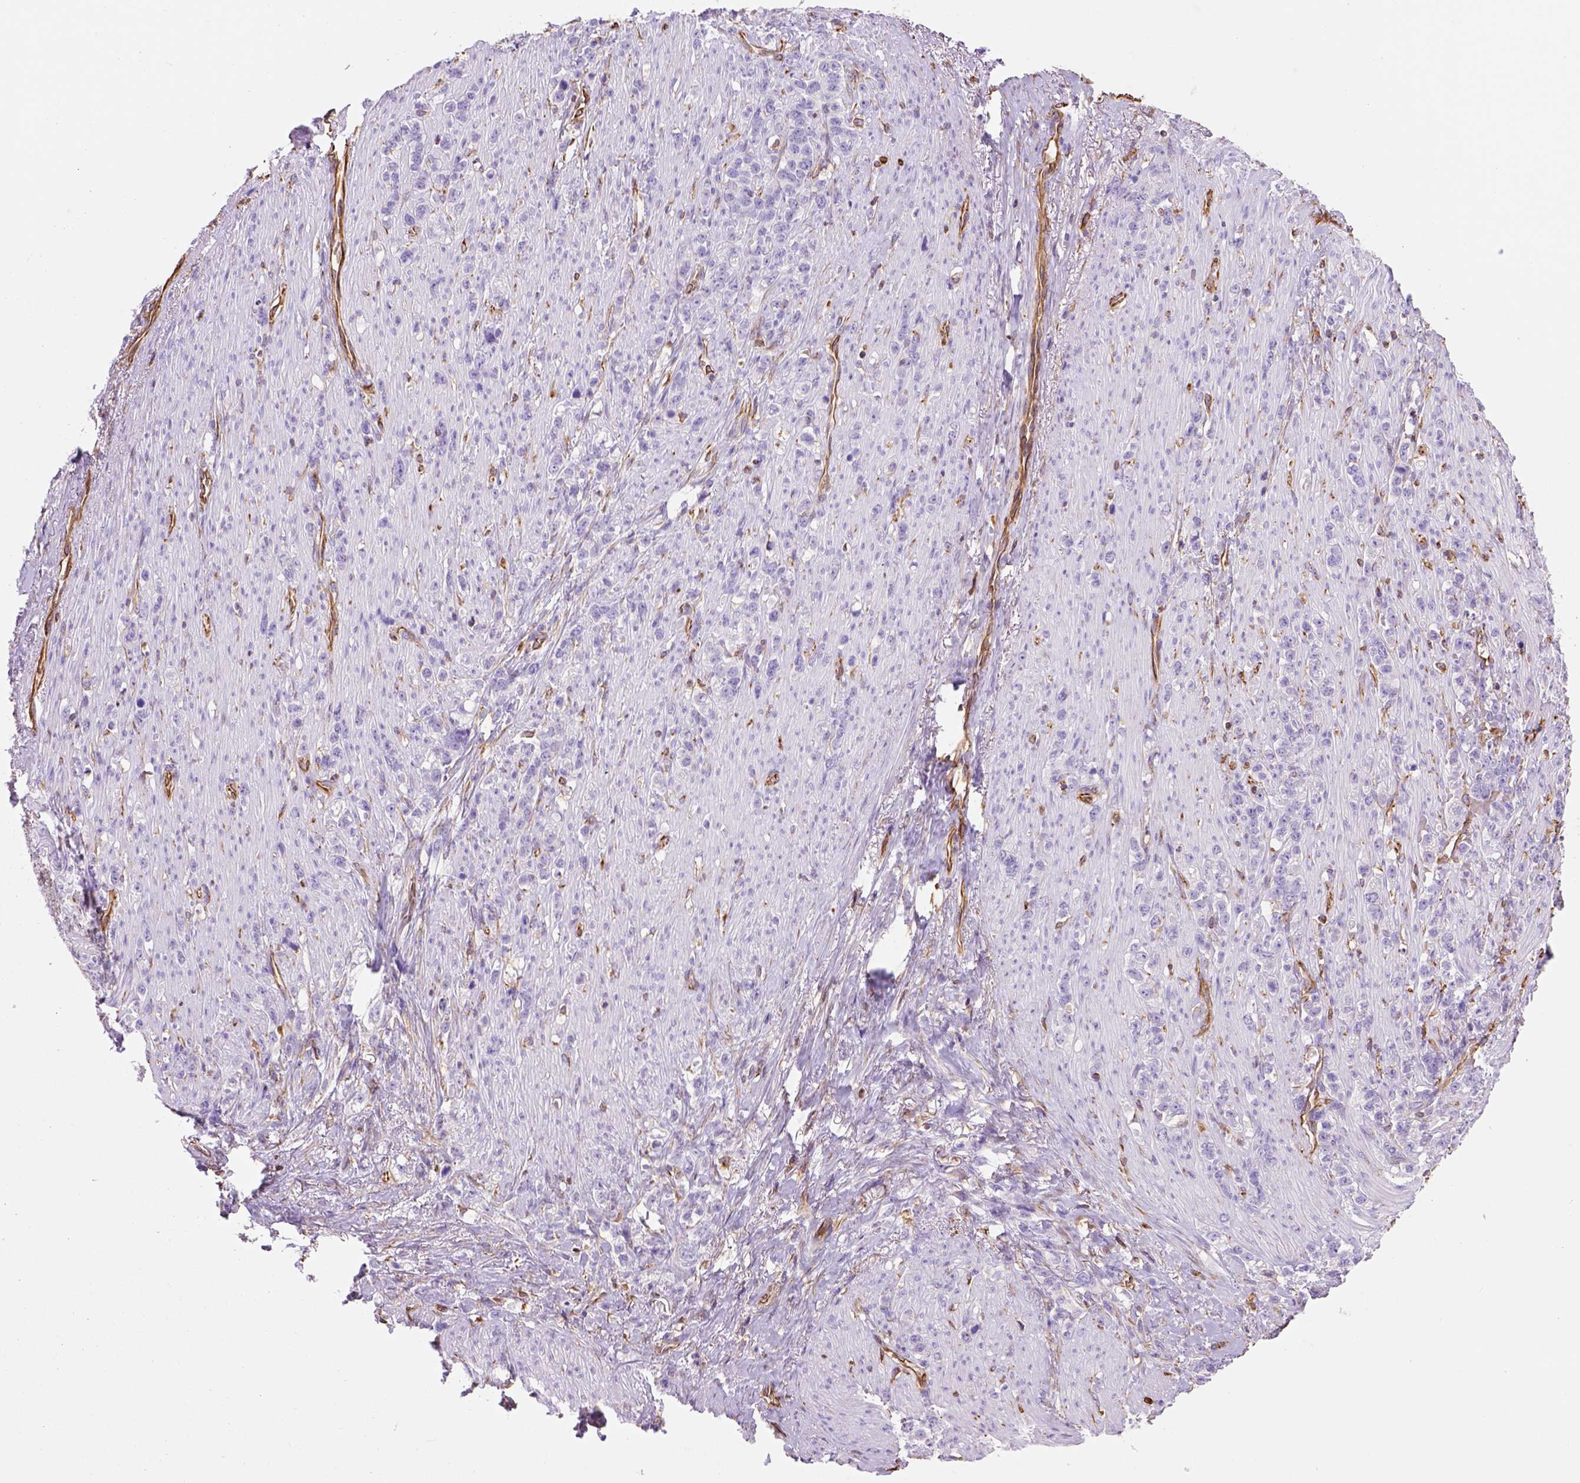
{"staining": {"intensity": "negative", "quantity": "none", "location": "none"}, "tissue": "stomach cancer", "cell_type": "Tumor cells", "image_type": "cancer", "snomed": [{"axis": "morphology", "description": "Adenocarcinoma, NOS"}, {"axis": "topography", "description": "Stomach, lower"}], "caption": "The image demonstrates no significant expression in tumor cells of stomach cancer (adenocarcinoma).", "gene": "ZZZ3", "patient": {"sex": "male", "age": 88}}